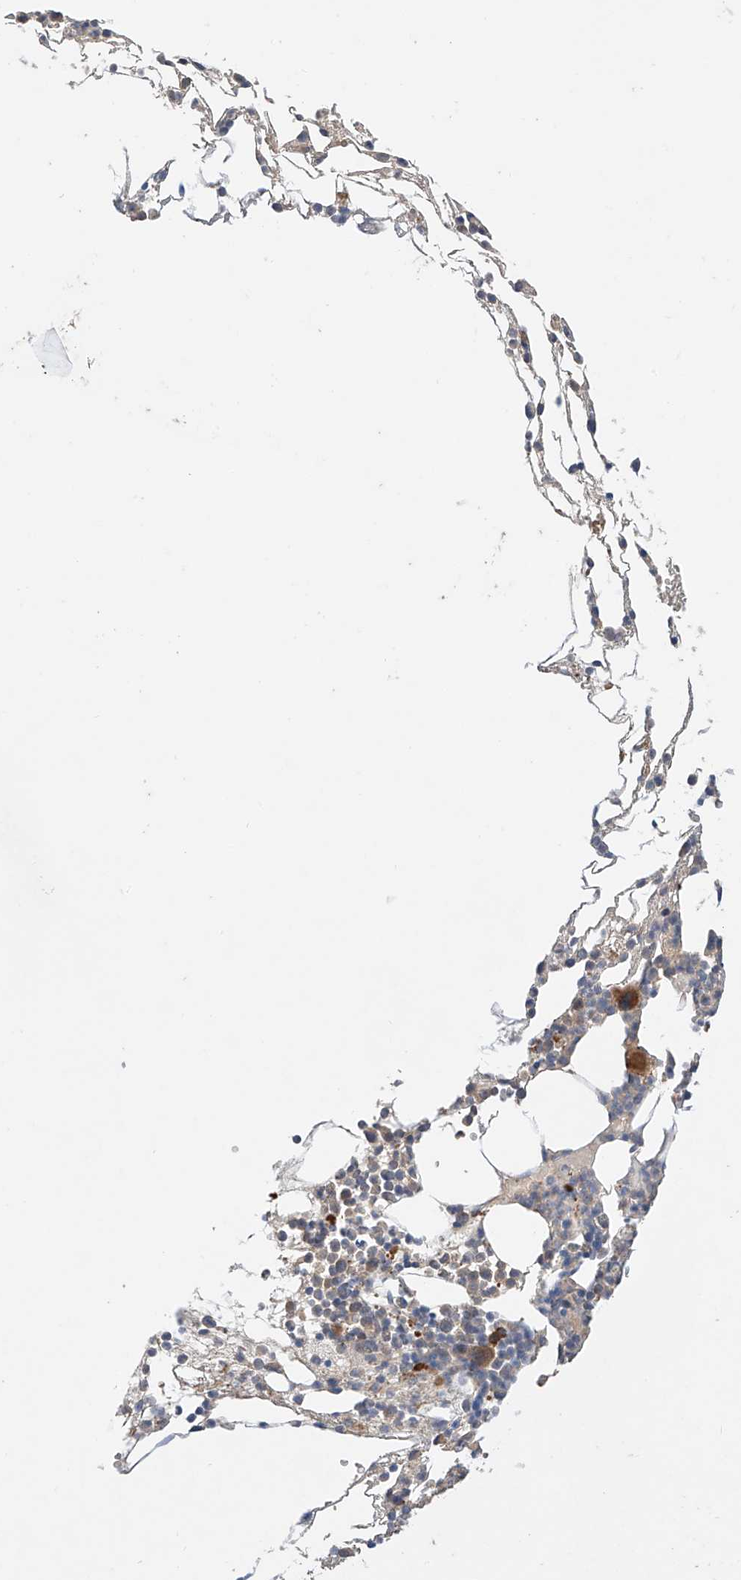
{"staining": {"intensity": "moderate", "quantity": "<25%", "location": "cytoplasmic/membranous"}, "tissue": "bone marrow", "cell_type": "Hematopoietic cells", "image_type": "normal", "snomed": [{"axis": "morphology", "description": "Normal tissue, NOS"}, {"axis": "morphology", "description": "Inflammation, NOS"}, {"axis": "topography", "description": "Bone marrow"}], "caption": "Immunohistochemistry (IHC) image of normal human bone marrow stained for a protein (brown), which shows low levels of moderate cytoplasmic/membranous staining in about <25% of hematopoietic cells.", "gene": "ZFHX2", "patient": {"sex": "female", "age": 78}}